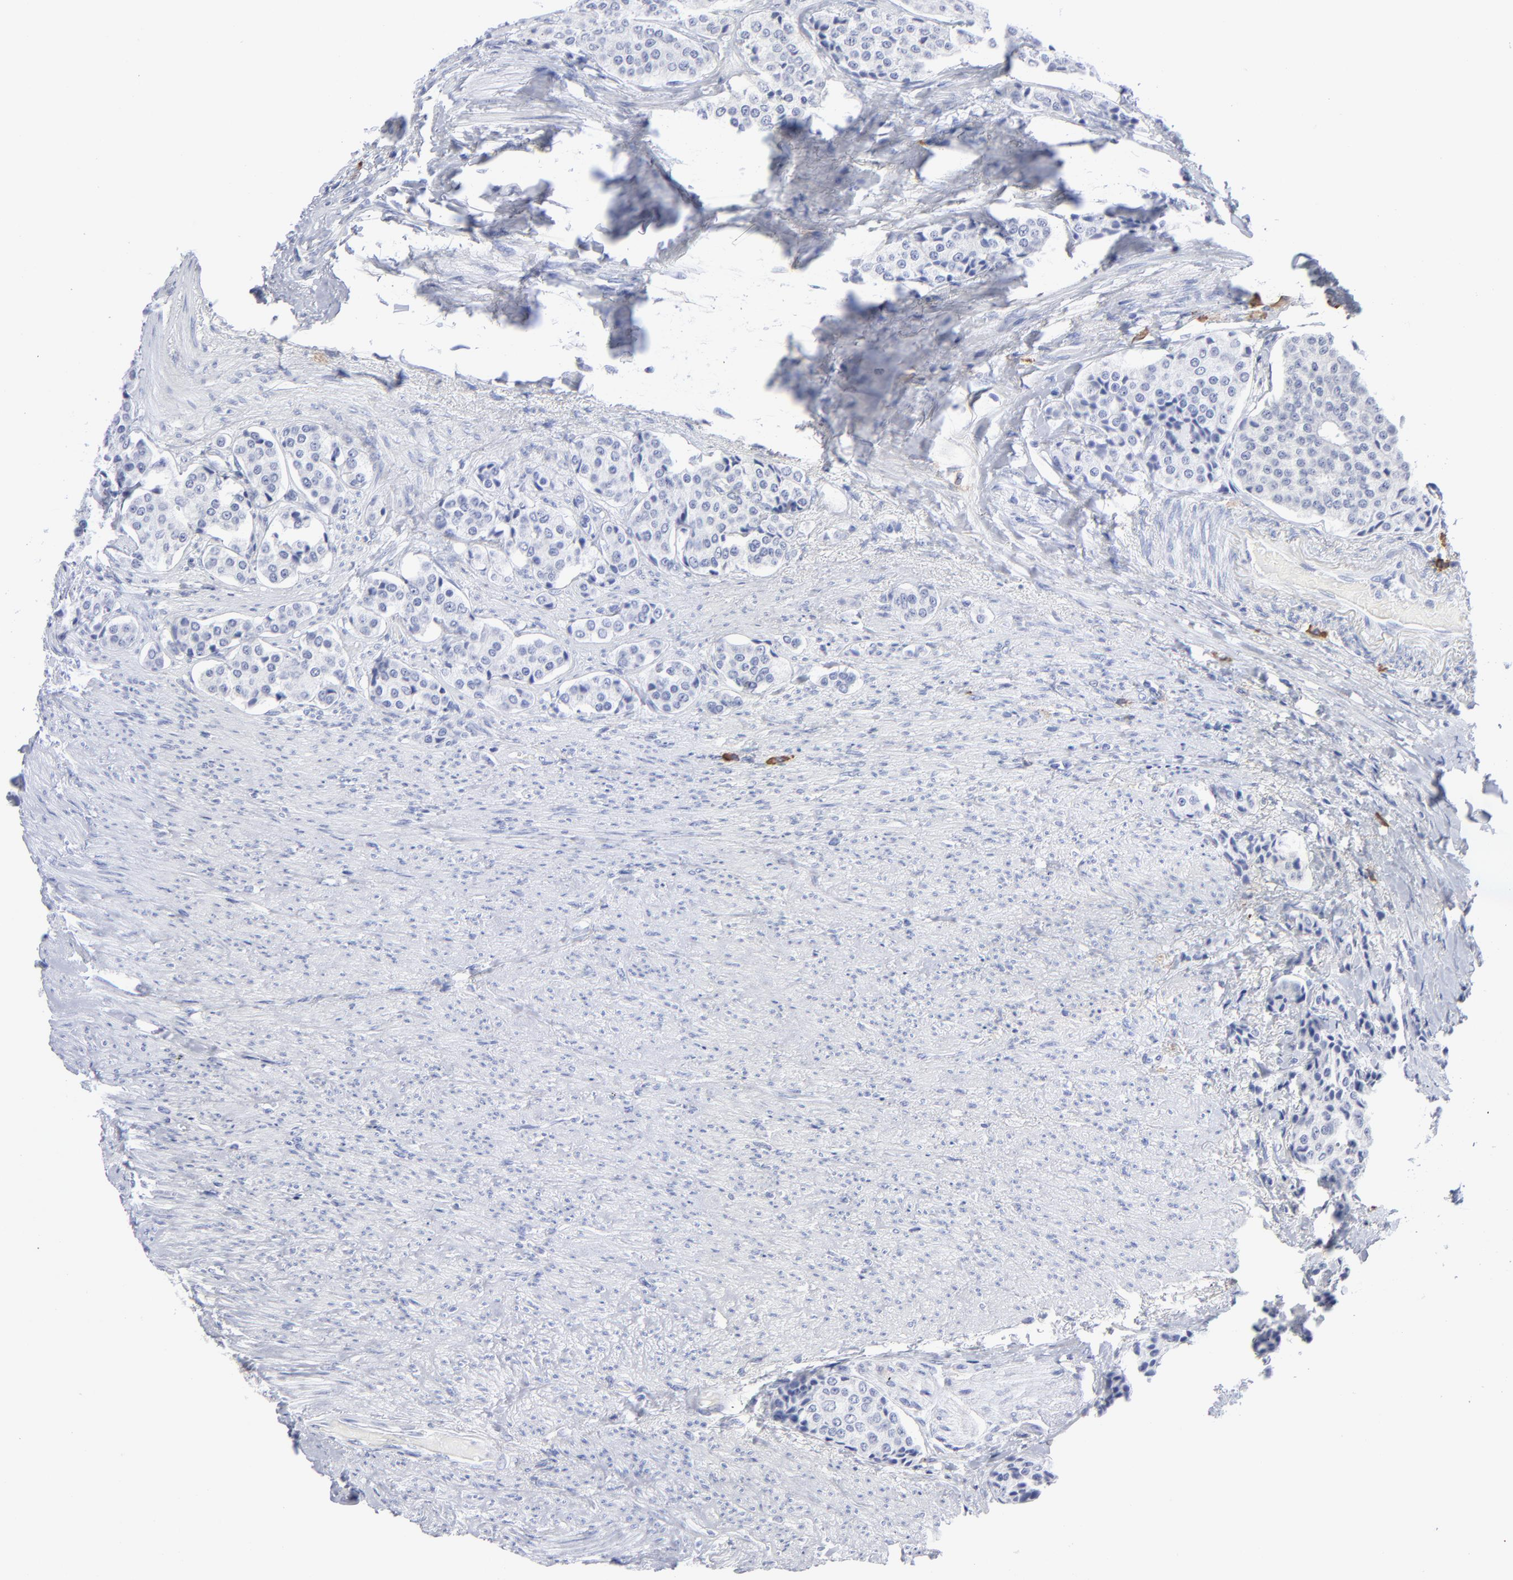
{"staining": {"intensity": "negative", "quantity": "none", "location": "none"}, "tissue": "carcinoid", "cell_type": "Tumor cells", "image_type": "cancer", "snomed": [{"axis": "morphology", "description": "Carcinoid, malignant, NOS"}, {"axis": "topography", "description": "Colon"}], "caption": "This is an IHC image of human carcinoid (malignant). There is no expression in tumor cells.", "gene": "LAT2", "patient": {"sex": "female", "age": 61}}